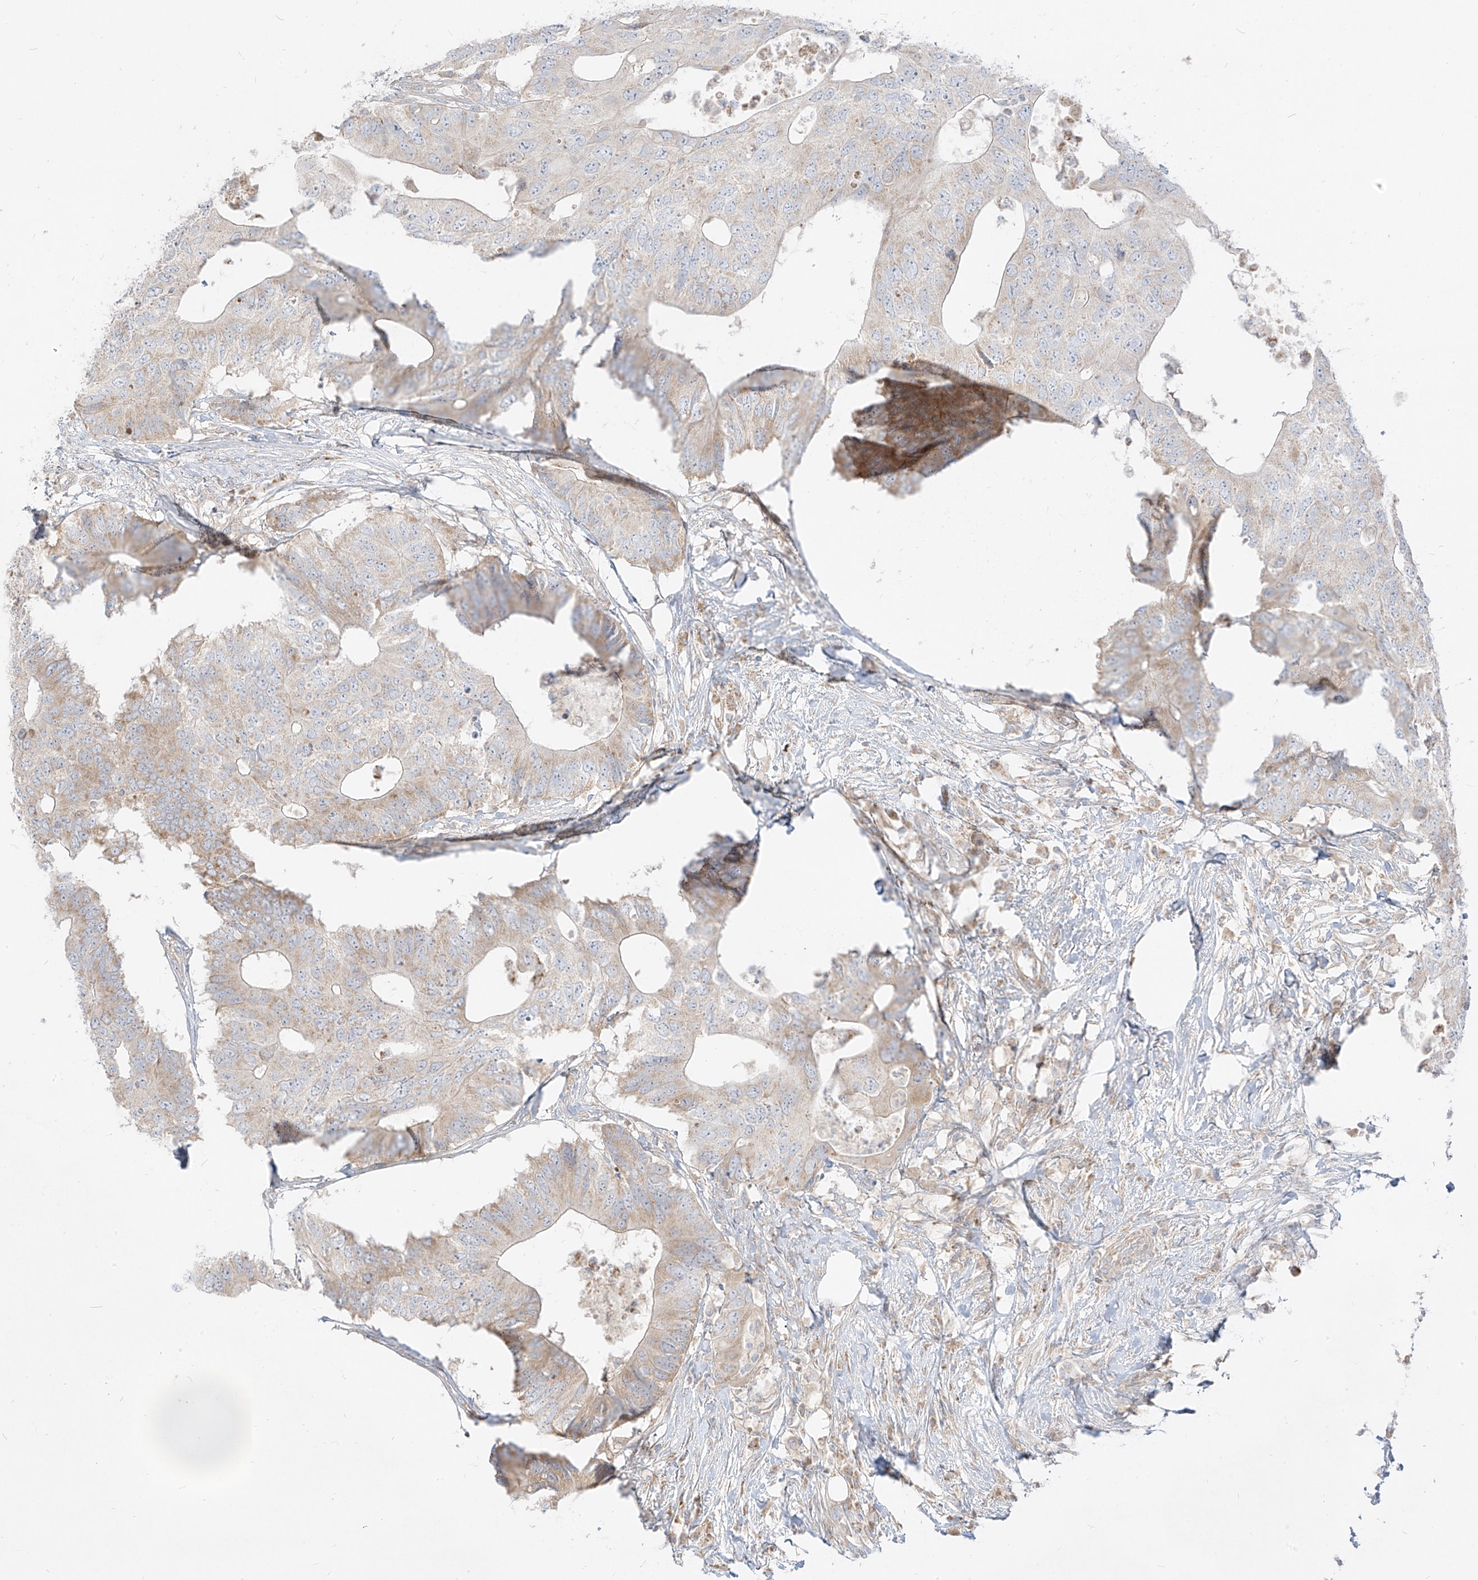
{"staining": {"intensity": "weak", "quantity": "<25%", "location": "cytoplasmic/membranous"}, "tissue": "colorectal cancer", "cell_type": "Tumor cells", "image_type": "cancer", "snomed": [{"axis": "morphology", "description": "Adenocarcinoma, NOS"}, {"axis": "topography", "description": "Colon"}], "caption": "Tumor cells are negative for protein expression in human adenocarcinoma (colorectal).", "gene": "ZIM3", "patient": {"sex": "male", "age": 71}}